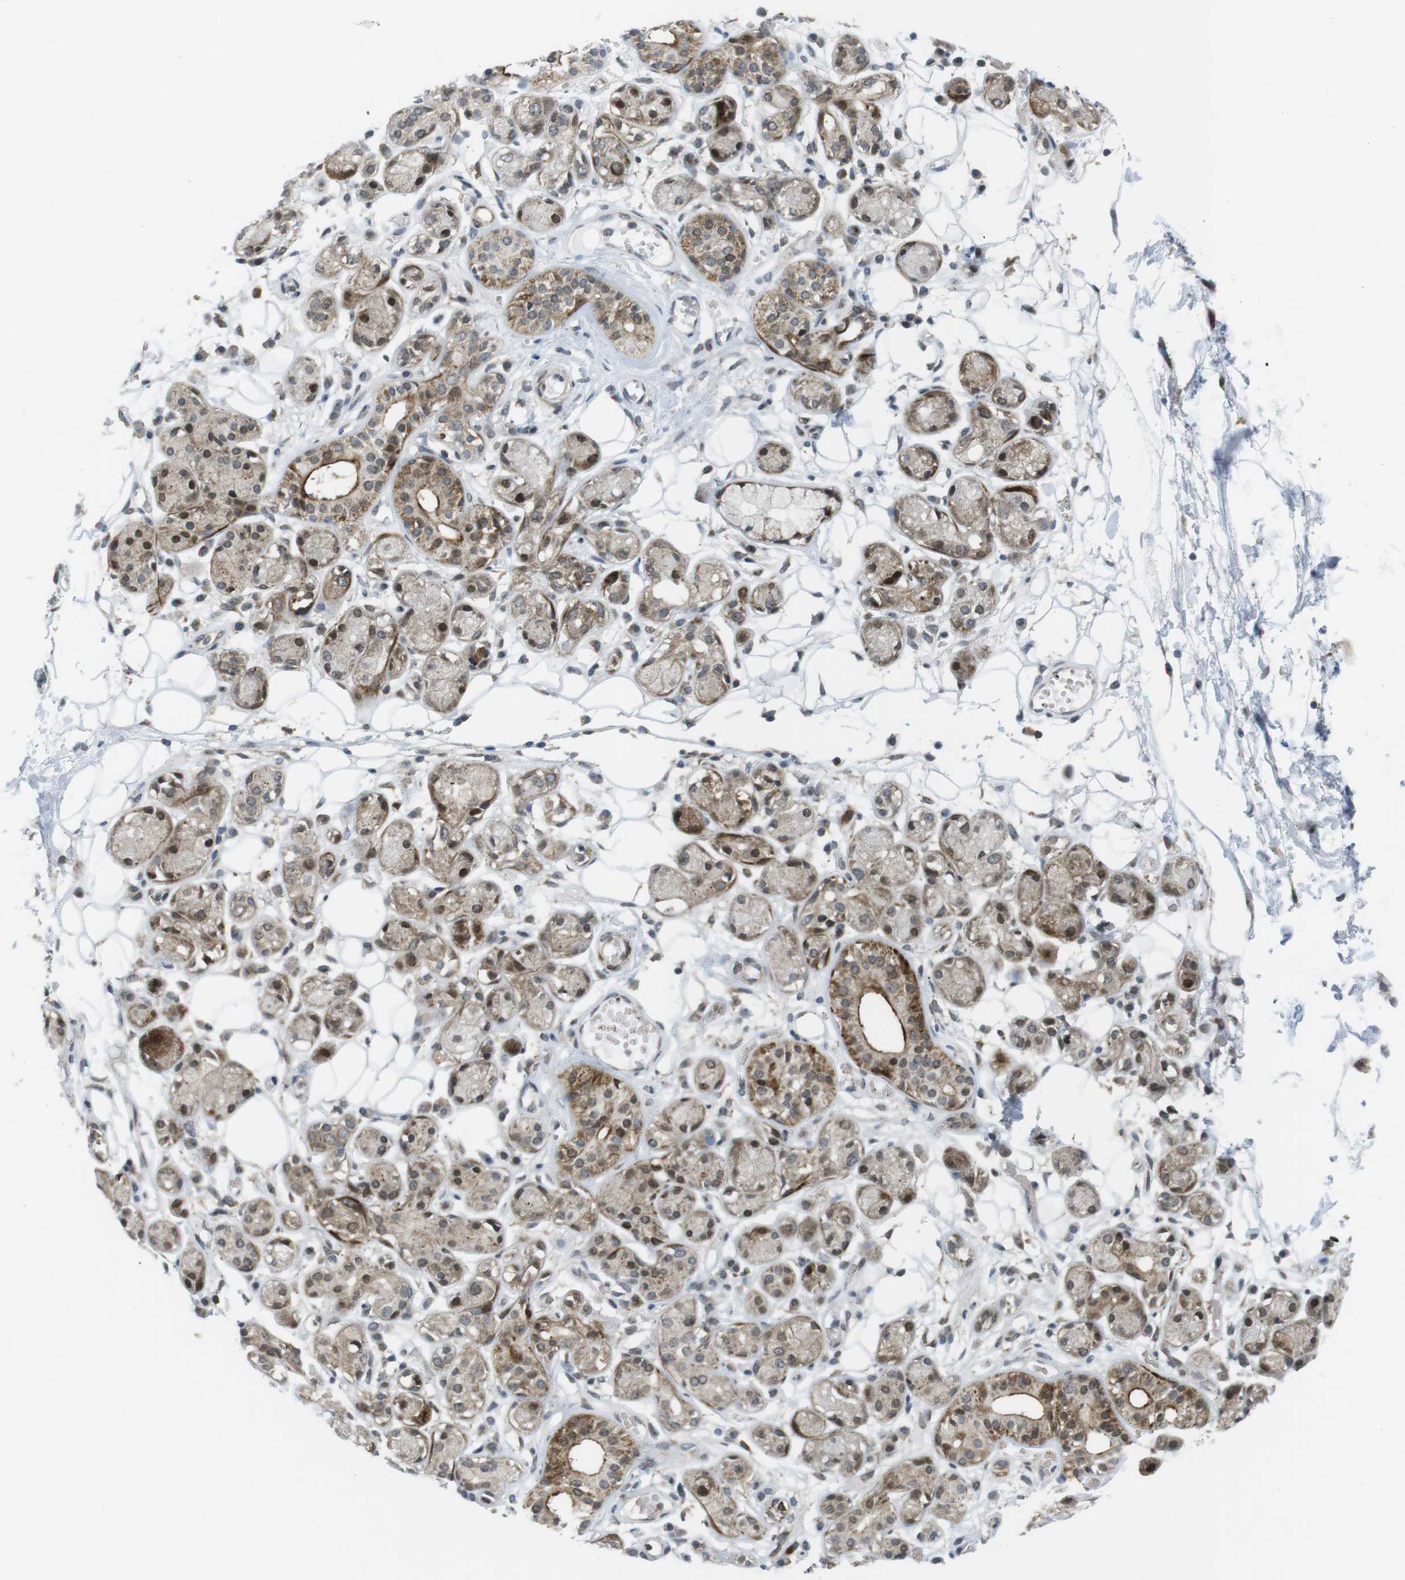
{"staining": {"intensity": "negative", "quantity": "none", "location": "none"}, "tissue": "adipose tissue", "cell_type": "Adipocytes", "image_type": "normal", "snomed": [{"axis": "morphology", "description": "Normal tissue, NOS"}, {"axis": "morphology", "description": "Inflammation, NOS"}, {"axis": "topography", "description": "Vascular tissue"}, {"axis": "topography", "description": "Salivary gland"}], "caption": "DAB immunohistochemical staining of unremarkable human adipose tissue displays no significant expression in adipocytes.", "gene": "CUL7", "patient": {"sex": "female", "age": 75}}